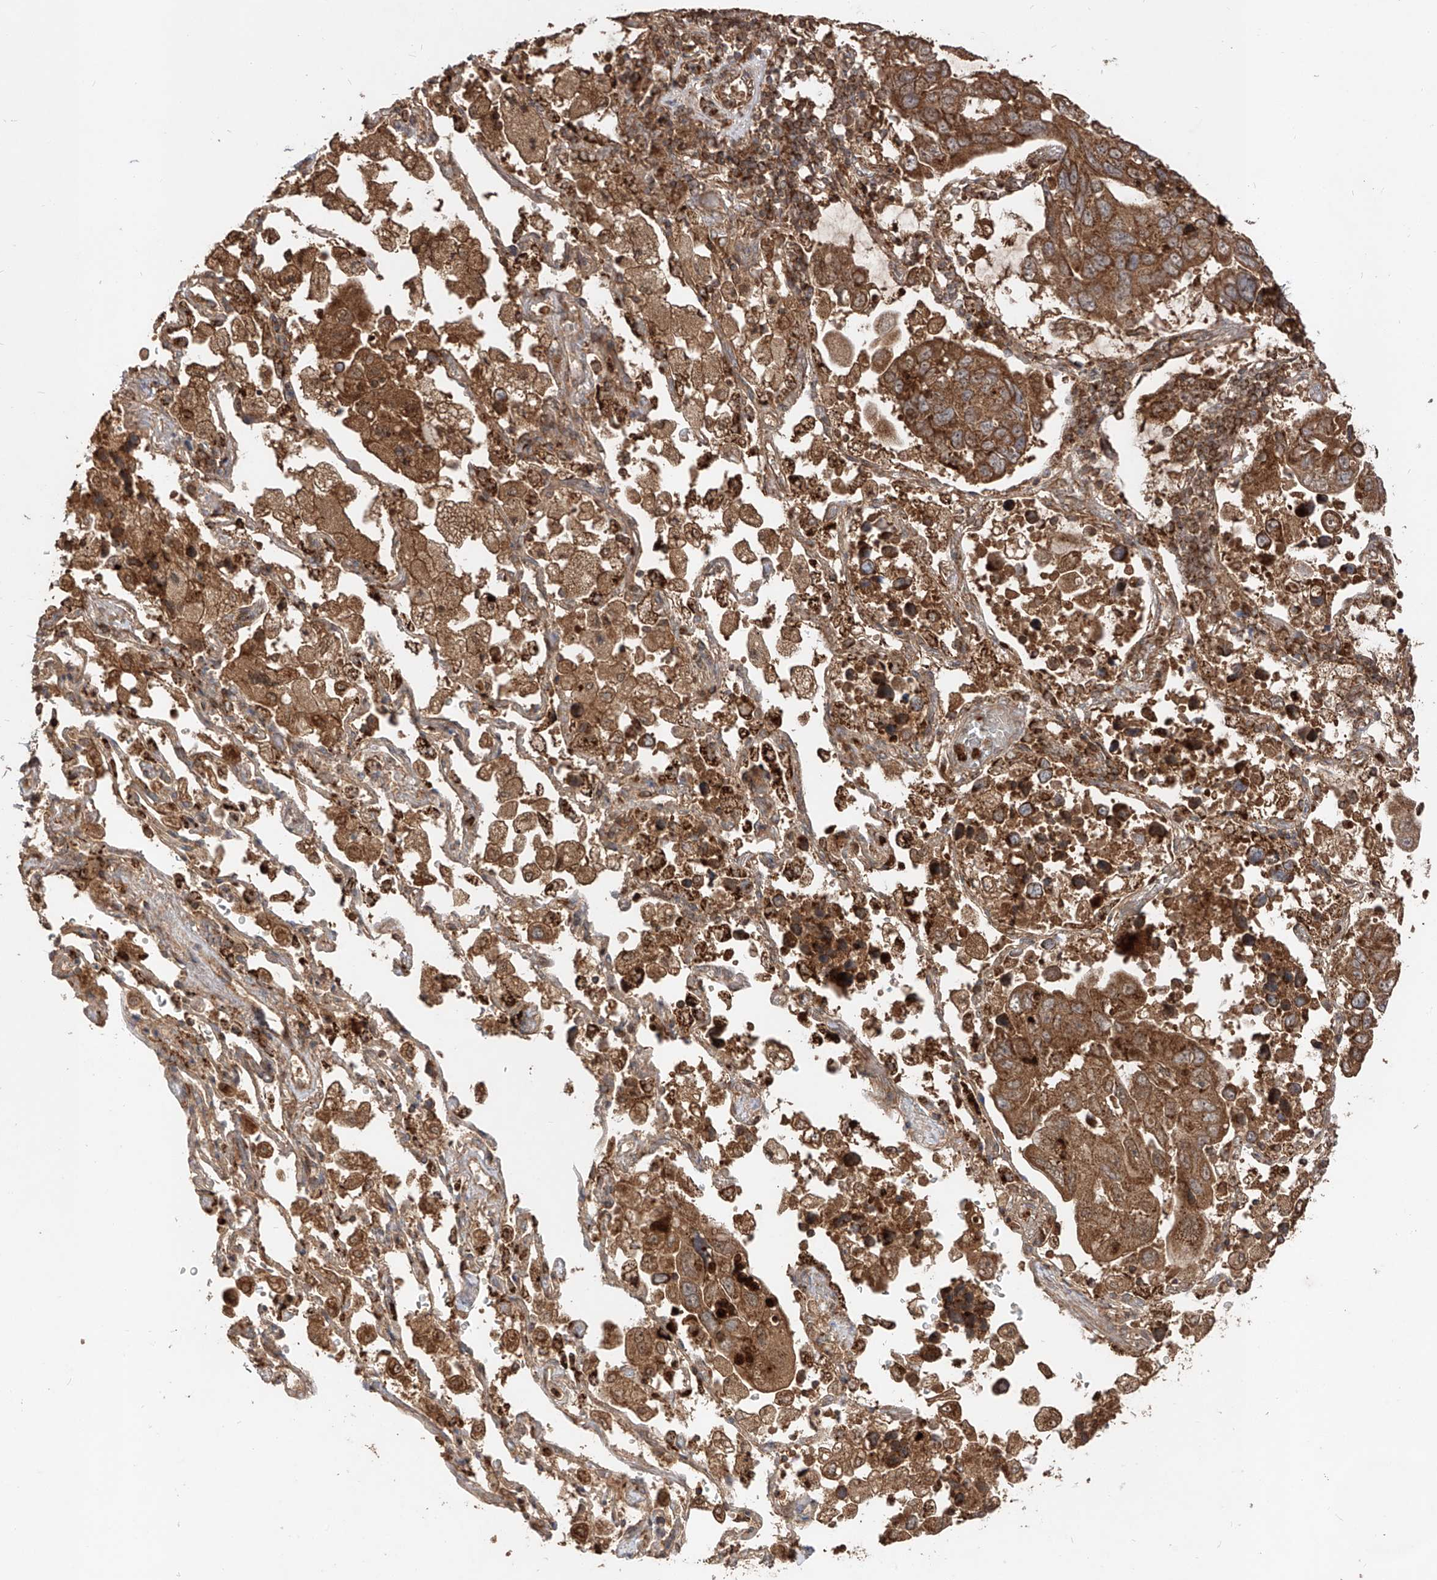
{"staining": {"intensity": "strong", "quantity": ">75%", "location": "cytoplasmic/membranous"}, "tissue": "lung cancer", "cell_type": "Tumor cells", "image_type": "cancer", "snomed": [{"axis": "morphology", "description": "Adenocarcinoma, NOS"}, {"axis": "topography", "description": "Lung"}], "caption": "Immunohistochemistry photomicrograph of human lung cancer stained for a protein (brown), which displays high levels of strong cytoplasmic/membranous expression in approximately >75% of tumor cells.", "gene": "AIM2", "patient": {"sex": "male", "age": 64}}